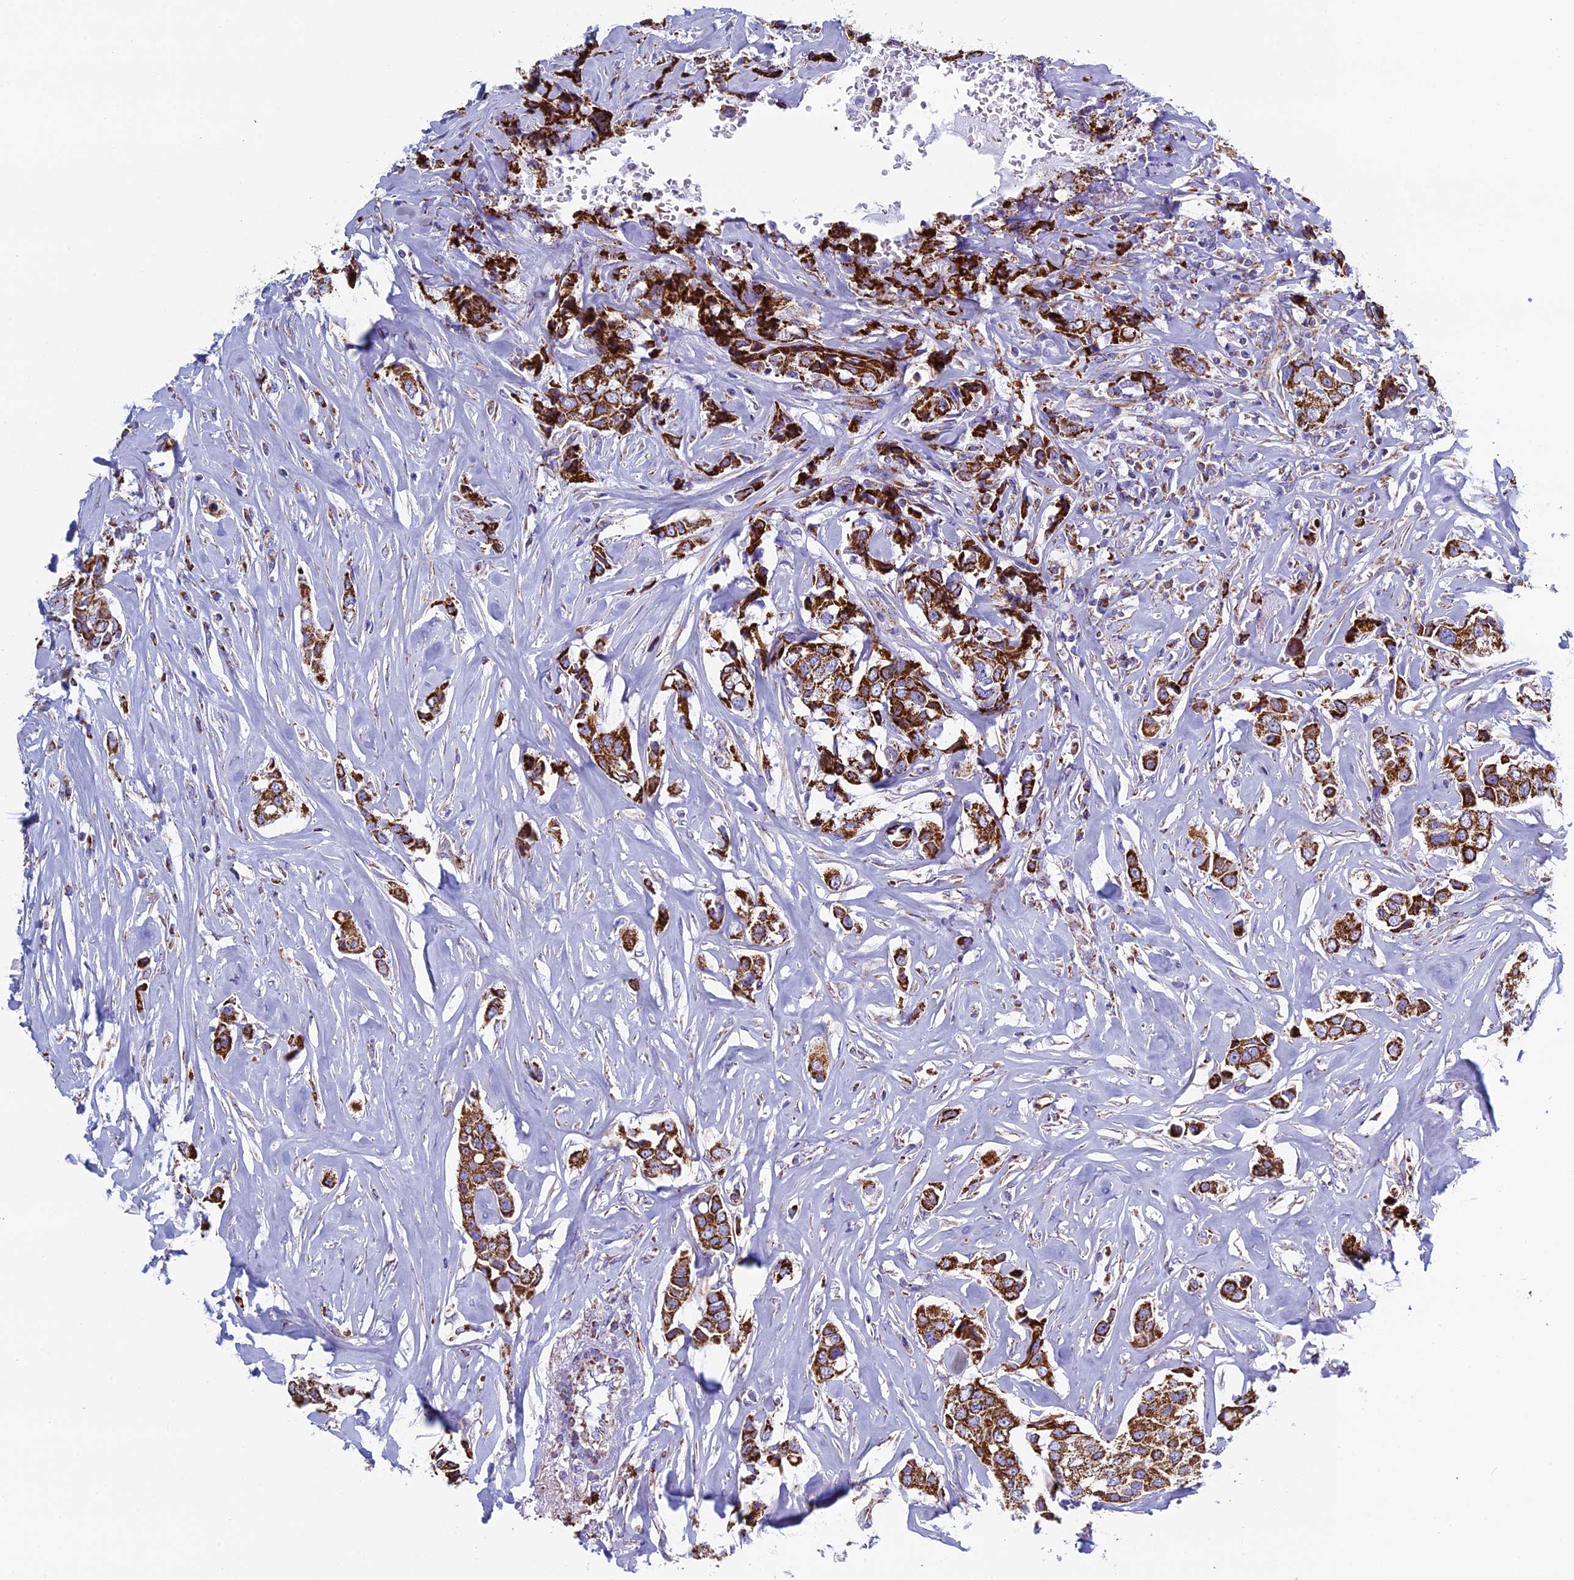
{"staining": {"intensity": "strong", "quantity": ">75%", "location": "cytoplasmic/membranous"}, "tissue": "breast cancer", "cell_type": "Tumor cells", "image_type": "cancer", "snomed": [{"axis": "morphology", "description": "Duct carcinoma"}, {"axis": "topography", "description": "Breast"}], "caption": "The micrograph displays staining of infiltrating ductal carcinoma (breast), revealing strong cytoplasmic/membranous protein expression (brown color) within tumor cells.", "gene": "UQCRFS1", "patient": {"sex": "female", "age": 80}}